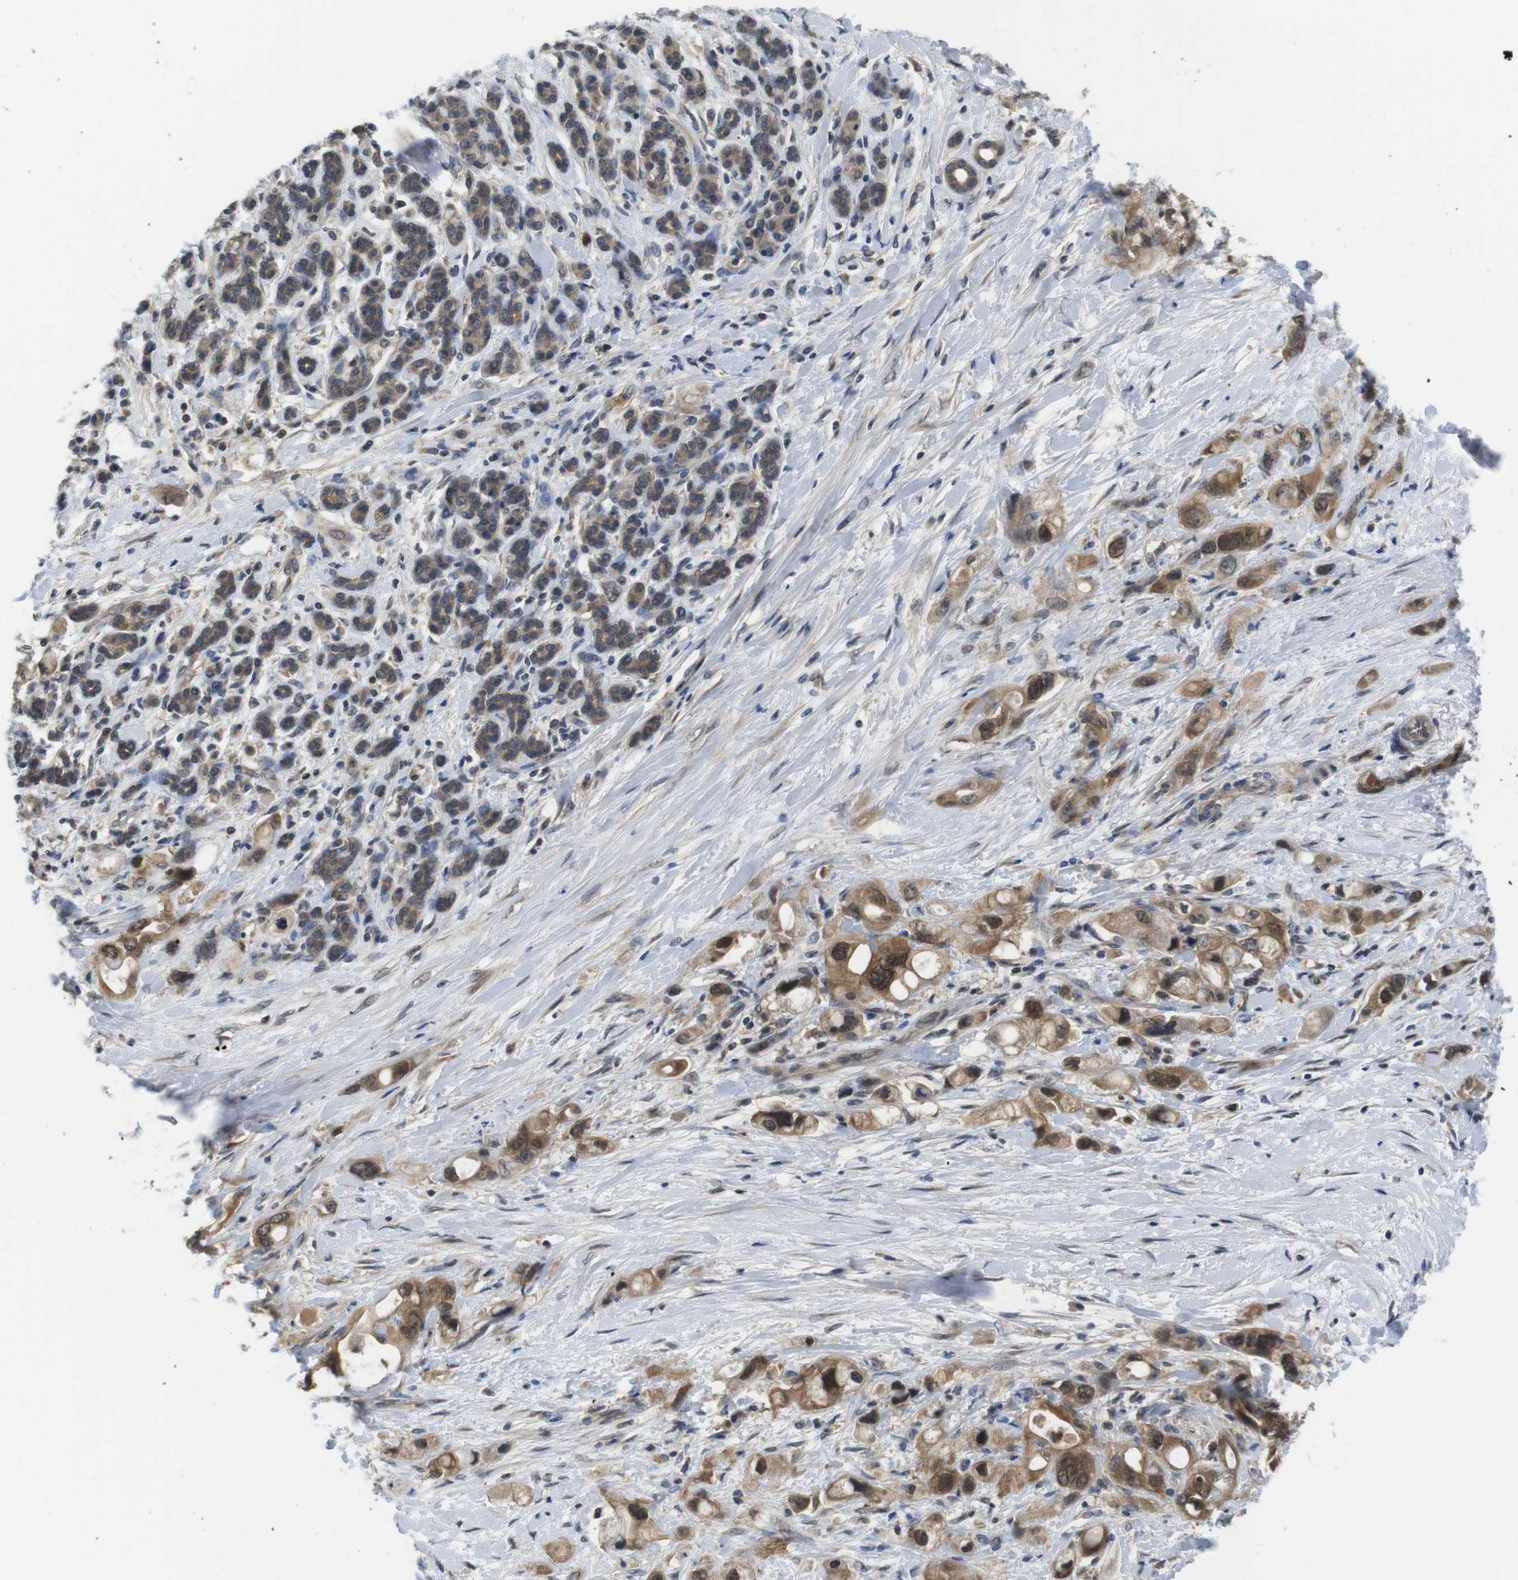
{"staining": {"intensity": "moderate", "quantity": ">75%", "location": "cytoplasmic/membranous"}, "tissue": "pancreatic cancer", "cell_type": "Tumor cells", "image_type": "cancer", "snomed": [{"axis": "morphology", "description": "Adenocarcinoma, NOS"}, {"axis": "topography", "description": "Pancreas"}], "caption": "Protein positivity by immunohistochemistry (IHC) demonstrates moderate cytoplasmic/membranous expression in about >75% of tumor cells in adenocarcinoma (pancreatic). (Brightfield microscopy of DAB IHC at high magnification).", "gene": "FADD", "patient": {"sex": "female", "age": 56}}